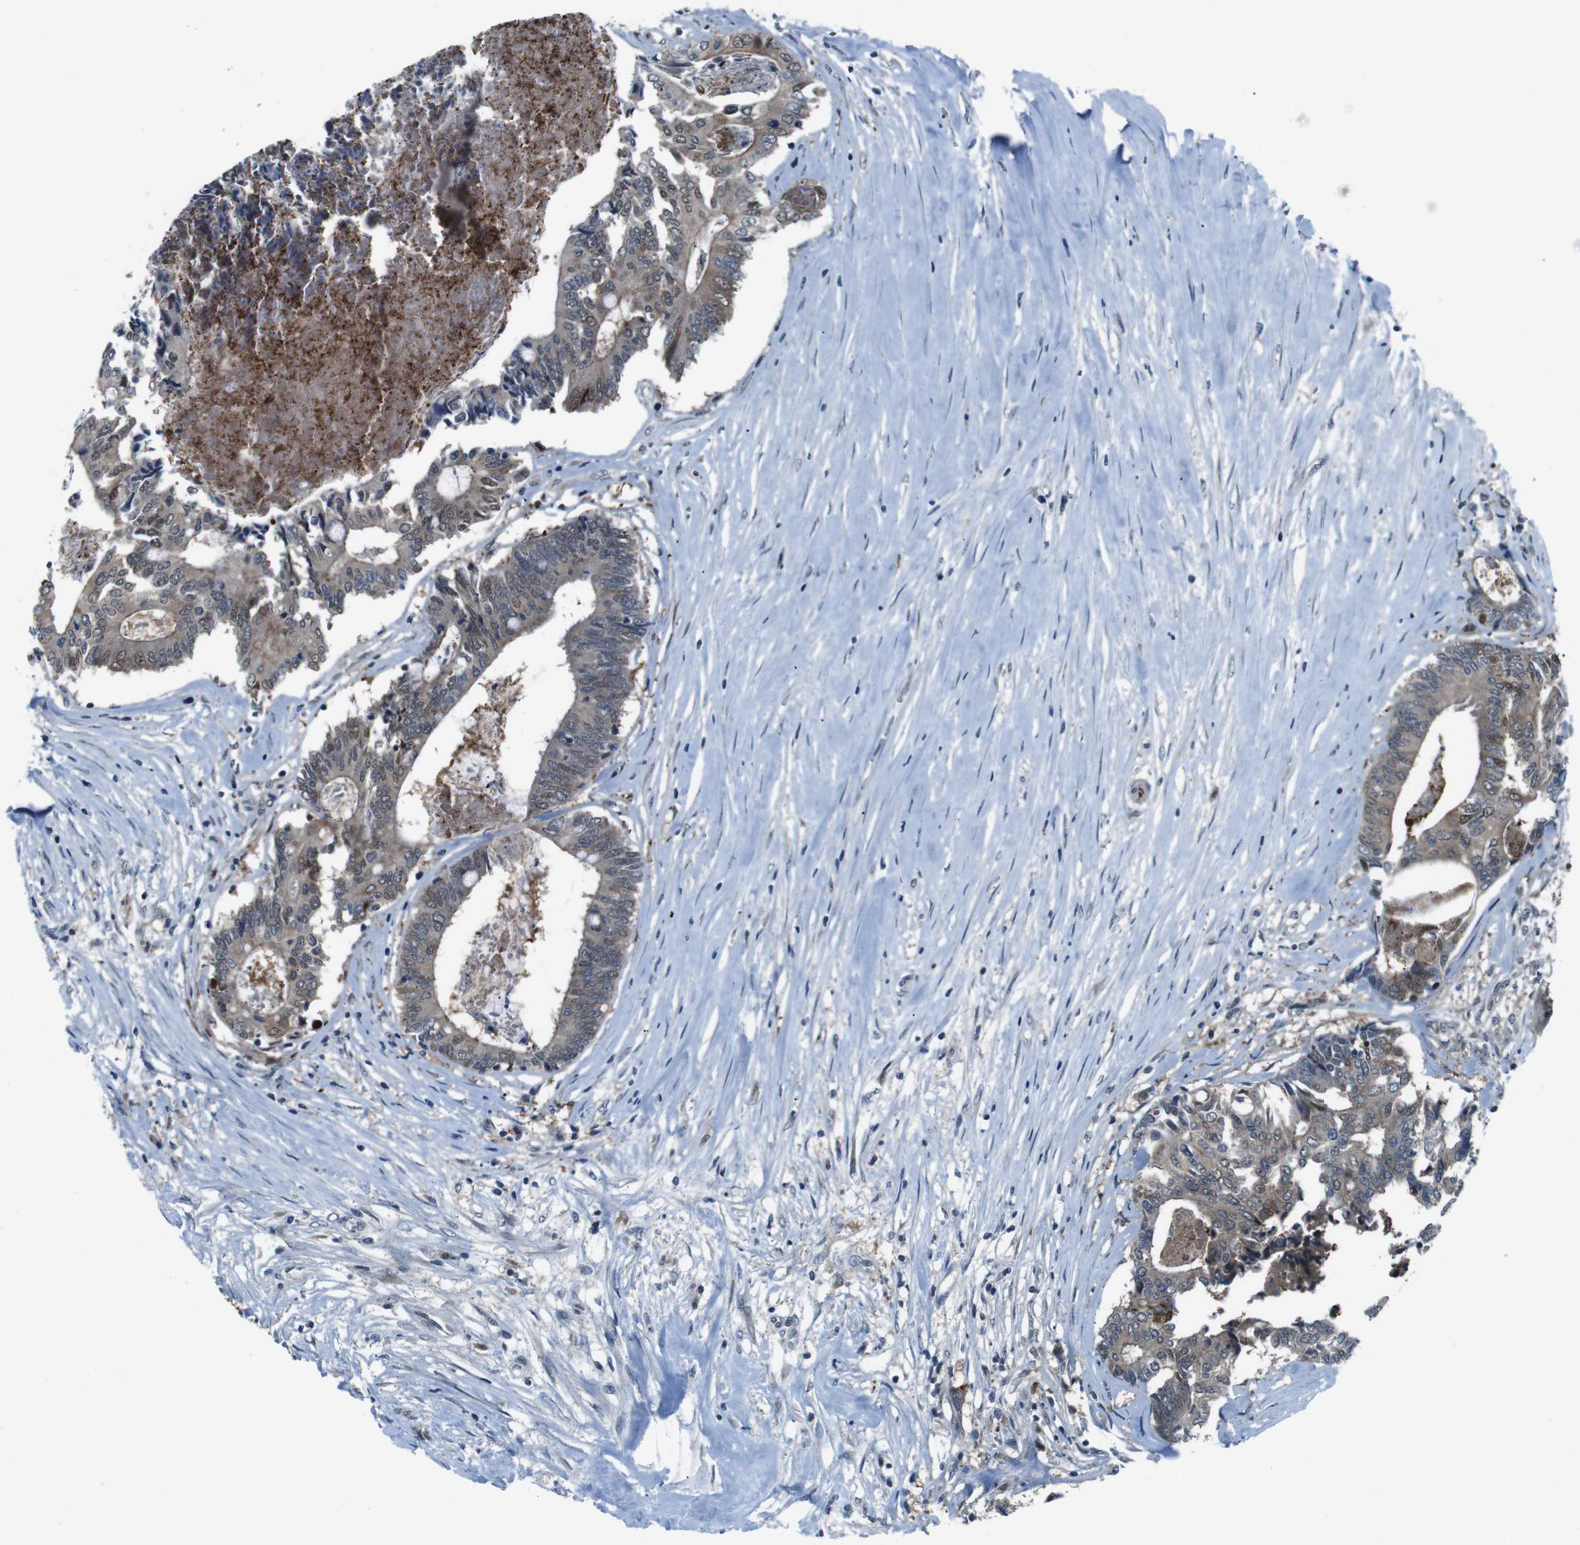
{"staining": {"intensity": "moderate", "quantity": ">75%", "location": "cytoplasmic/membranous"}, "tissue": "colorectal cancer", "cell_type": "Tumor cells", "image_type": "cancer", "snomed": [{"axis": "morphology", "description": "Adenocarcinoma, NOS"}, {"axis": "topography", "description": "Rectum"}], "caption": "Moderate cytoplasmic/membranous positivity for a protein is seen in about >75% of tumor cells of colorectal cancer (adenocarcinoma) using immunohistochemistry.", "gene": "LRP5", "patient": {"sex": "male", "age": 63}}